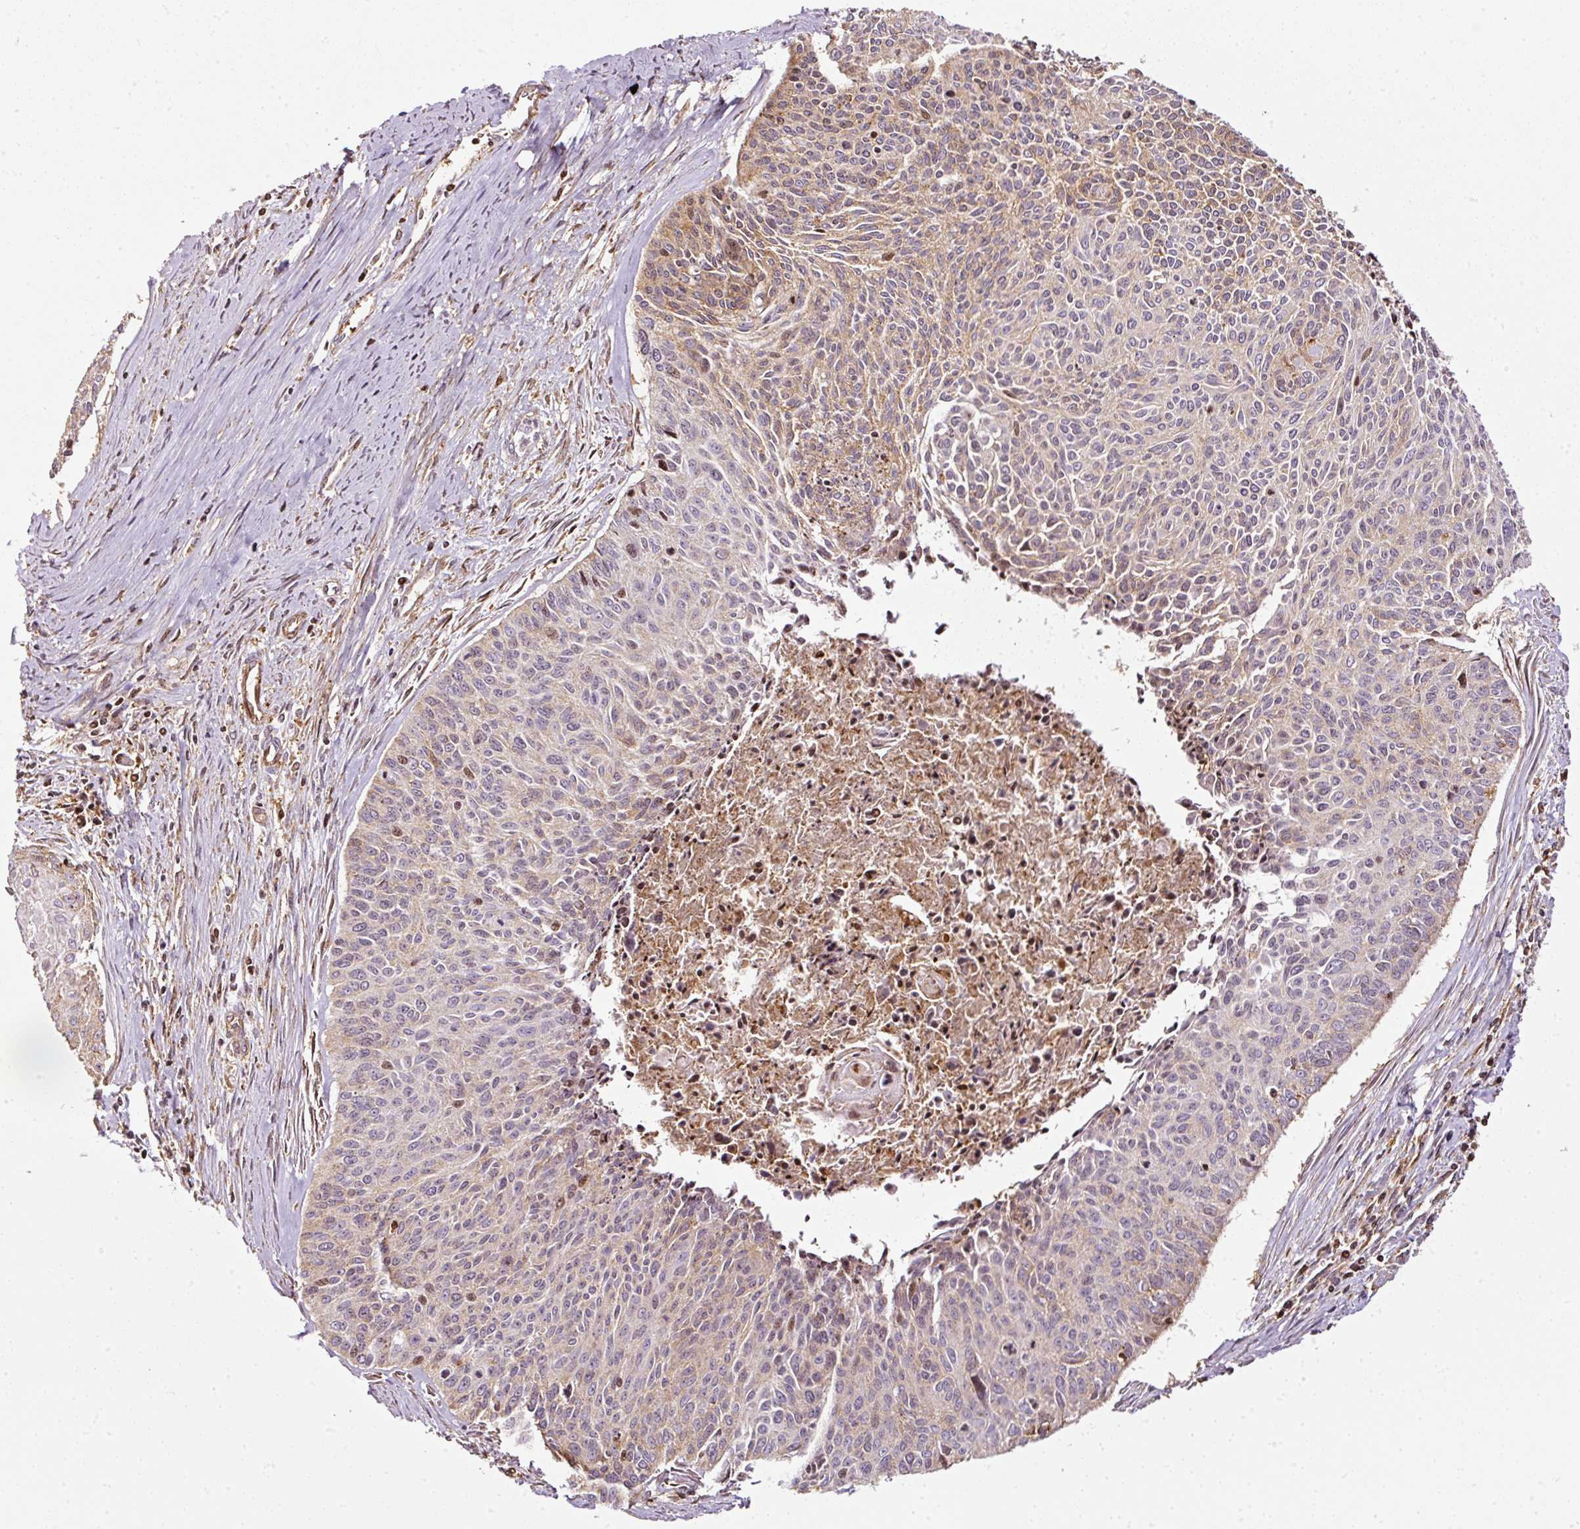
{"staining": {"intensity": "weak", "quantity": "25%-75%", "location": "cytoplasmic/membranous"}, "tissue": "cervical cancer", "cell_type": "Tumor cells", "image_type": "cancer", "snomed": [{"axis": "morphology", "description": "Squamous cell carcinoma, NOS"}, {"axis": "topography", "description": "Cervix"}], "caption": "The photomicrograph exhibits immunohistochemical staining of squamous cell carcinoma (cervical). There is weak cytoplasmic/membranous staining is identified in approximately 25%-75% of tumor cells. The staining was performed using DAB, with brown indicating positive protein expression. Nuclei are stained blue with hematoxylin.", "gene": "SCNM1", "patient": {"sex": "female", "age": 55}}